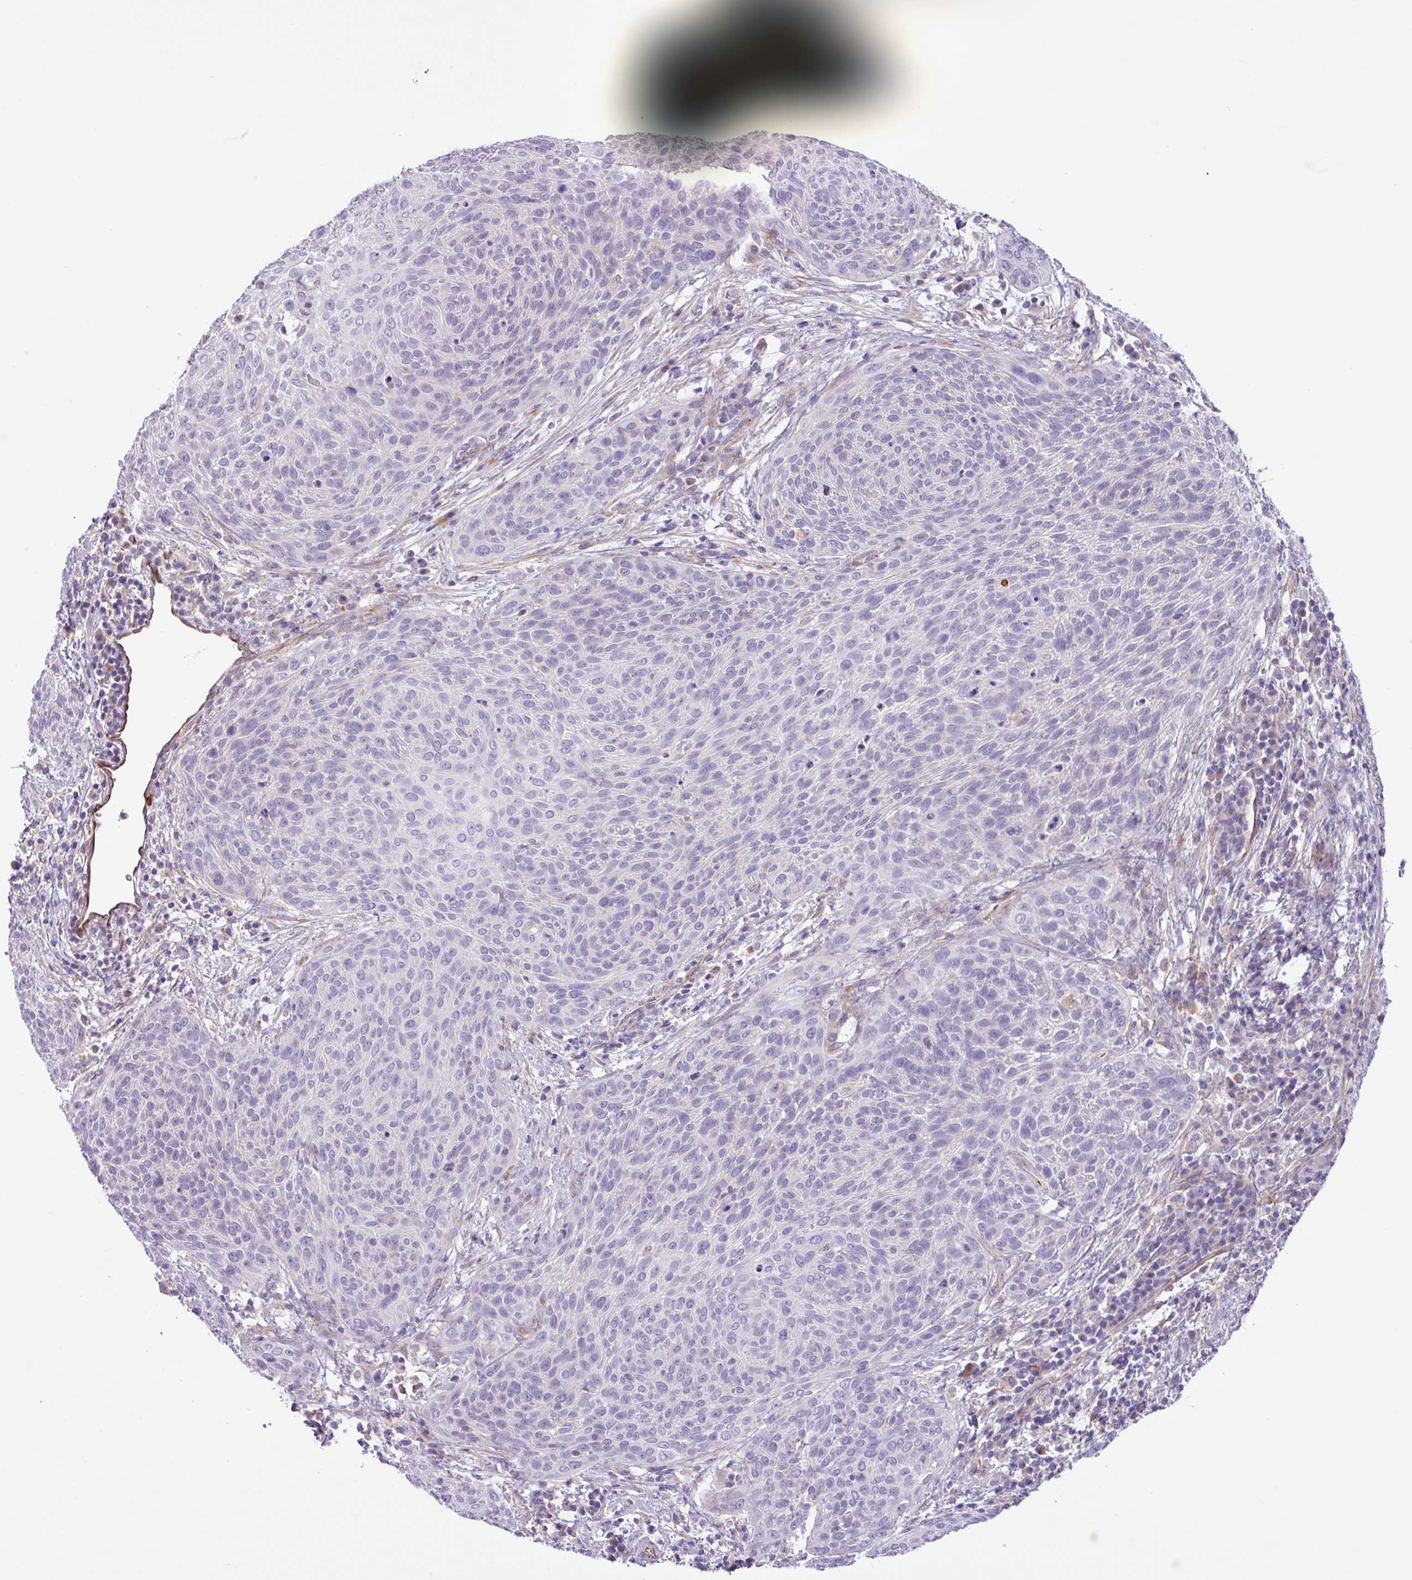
{"staining": {"intensity": "negative", "quantity": "none", "location": "none"}, "tissue": "cervical cancer", "cell_type": "Tumor cells", "image_type": "cancer", "snomed": [{"axis": "morphology", "description": "Squamous cell carcinoma, NOS"}, {"axis": "topography", "description": "Cervix"}], "caption": "Tumor cells are negative for protein expression in human cervical squamous cell carcinoma.", "gene": "MRM2", "patient": {"sex": "female", "age": 31}}